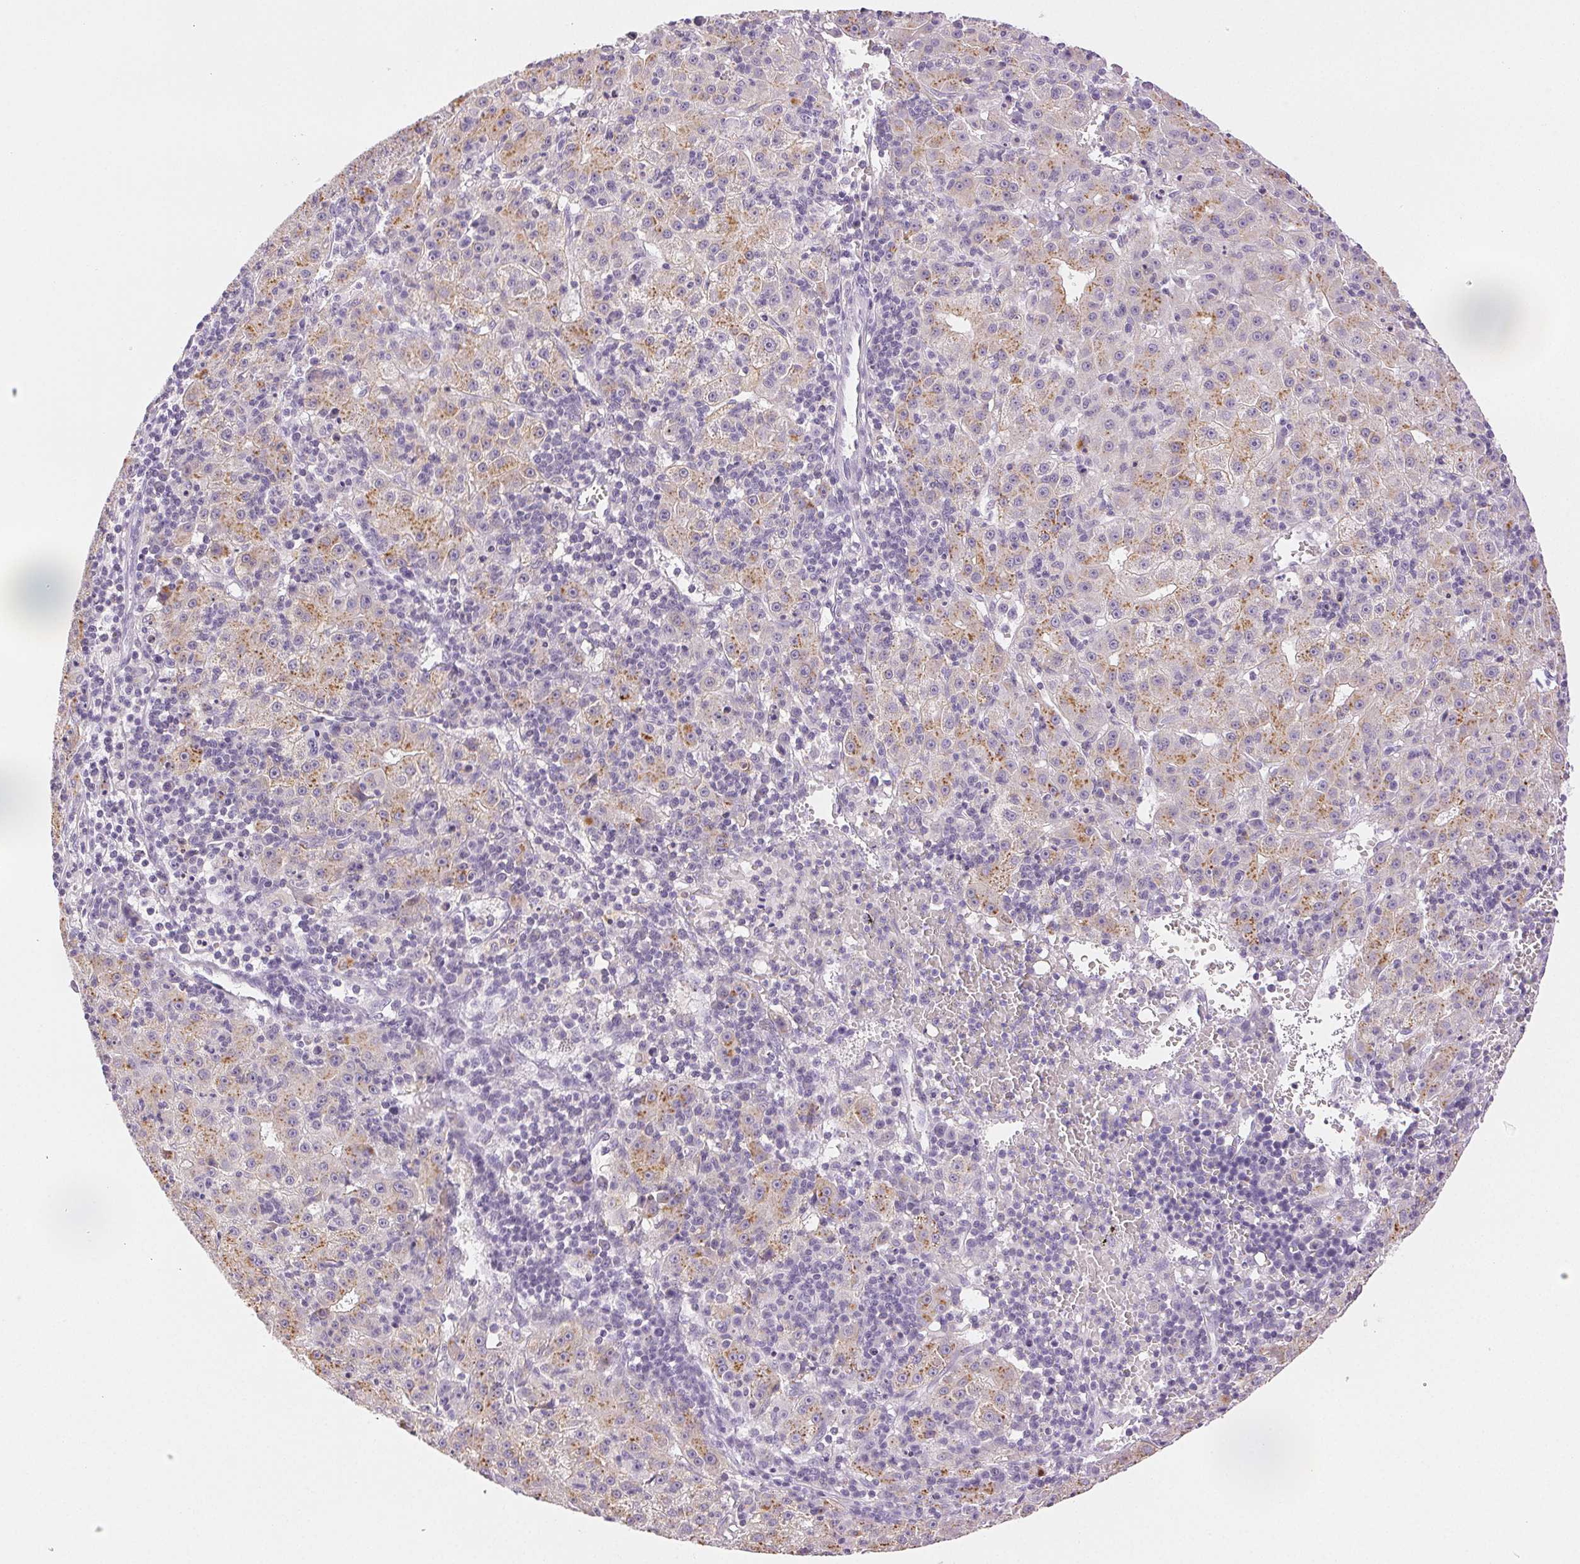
{"staining": {"intensity": "moderate", "quantity": "<25%", "location": "cytoplasmic/membranous"}, "tissue": "liver cancer", "cell_type": "Tumor cells", "image_type": "cancer", "snomed": [{"axis": "morphology", "description": "Carcinoma, Hepatocellular, NOS"}, {"axis": "topography", "description": "Liver"}], "caption": "Protein expression analysis of human liver cancer (hepatocellular carcinoma) reveals moderate cytoplasmic/membranous staining in about <25% of tumor cells.", "gene": "SLC5A2", "patient": {"sex": "male", "age": 76}}